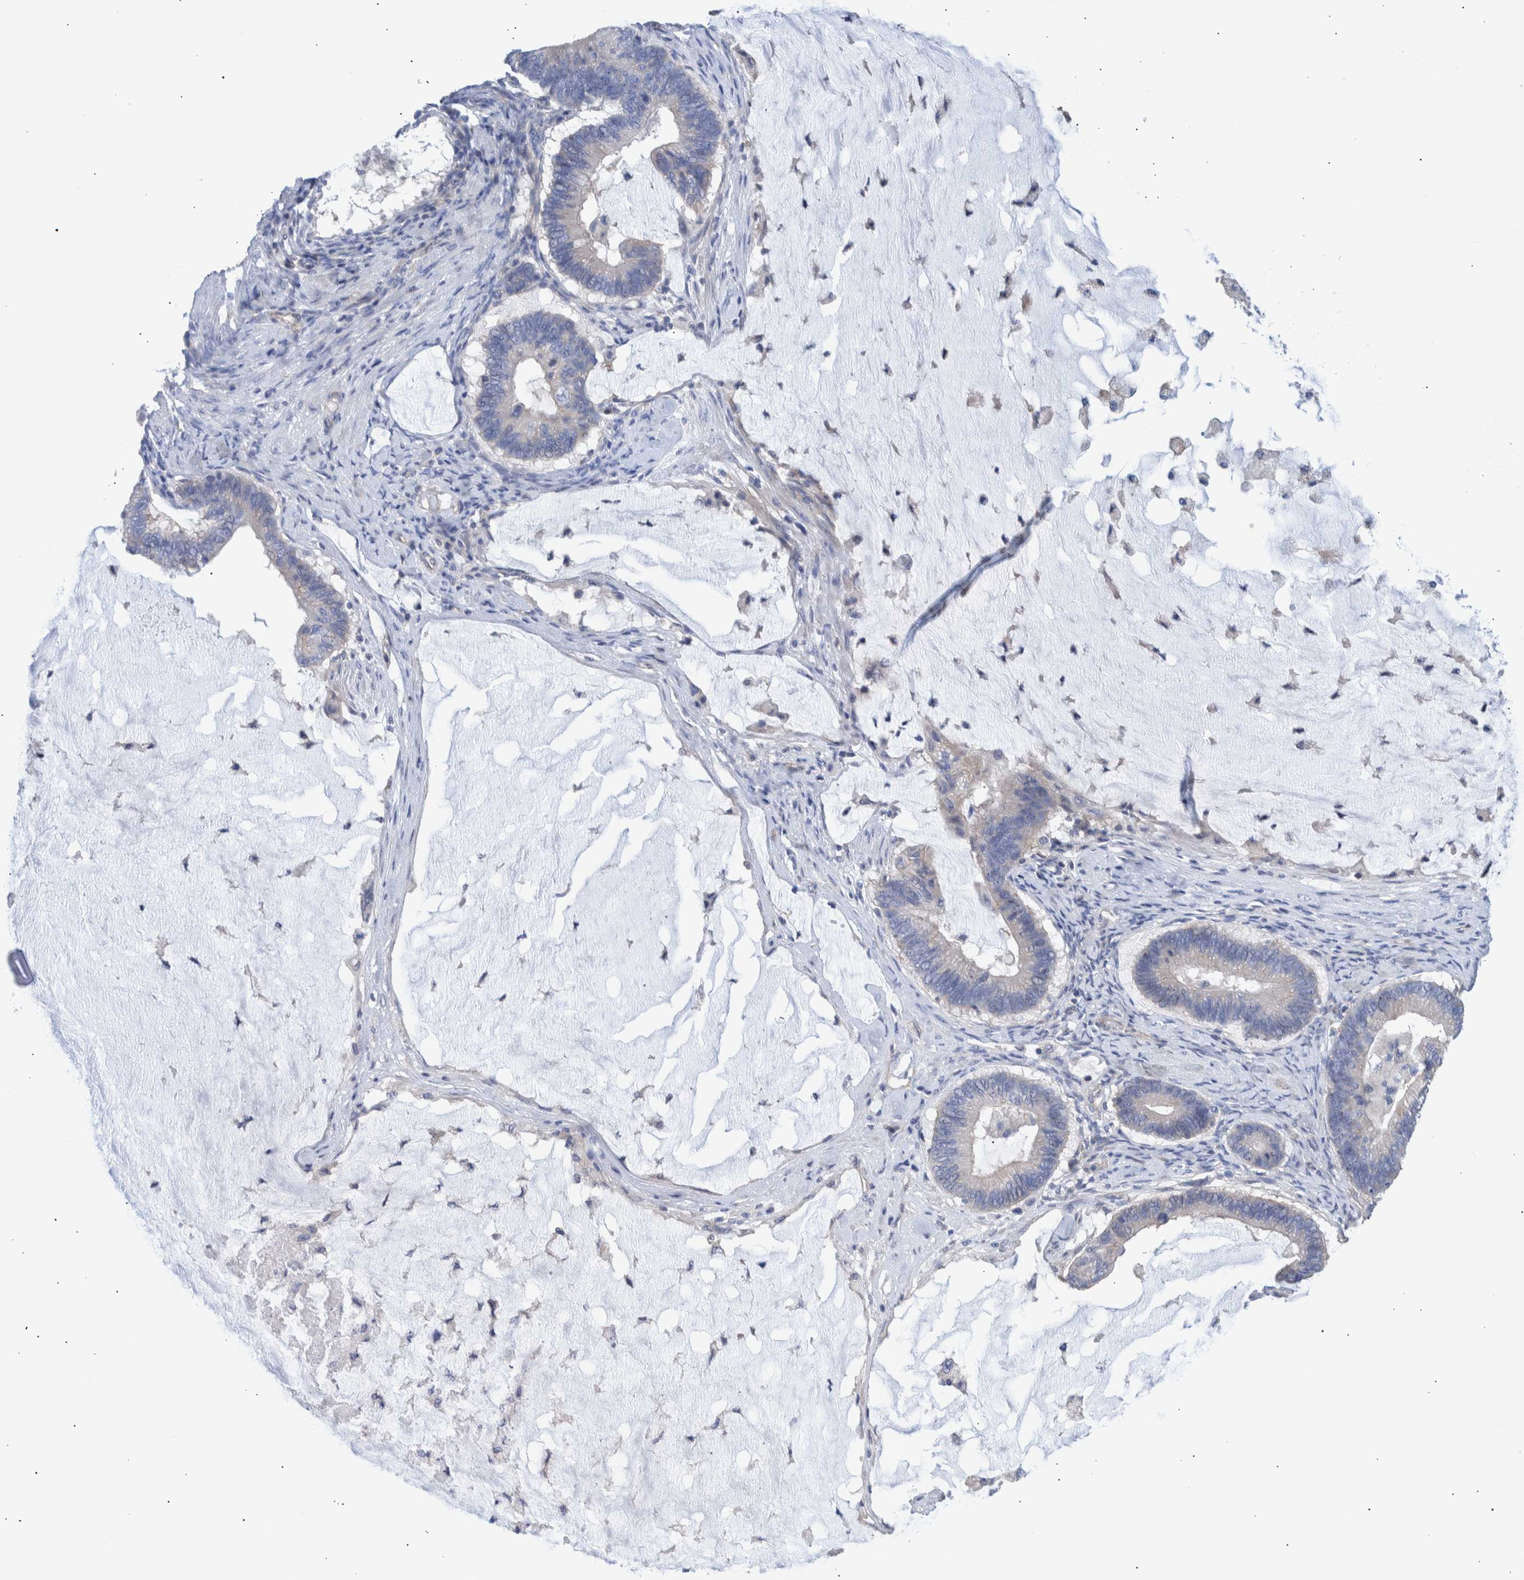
{"staining": {"intensity": "negative", "quantity": "none", "location": "none"}, "tissue": "ovarian cancer", "cell_type": "Tumor cells", "image_type": "cancer", "snomed": [{"axis": "morphology", "description": "Cystadenocarcinoma, mucinous, NOS"}, {"axis": "topography", "description": "Ovary"}], "caption": "Image shows no protein staining in tumor cells of ovarian cancer (mucinous cystadenocarcinoma) tissue.", "gene": "PPP3CC", "patient": {"sex": "female", "age": 61}}